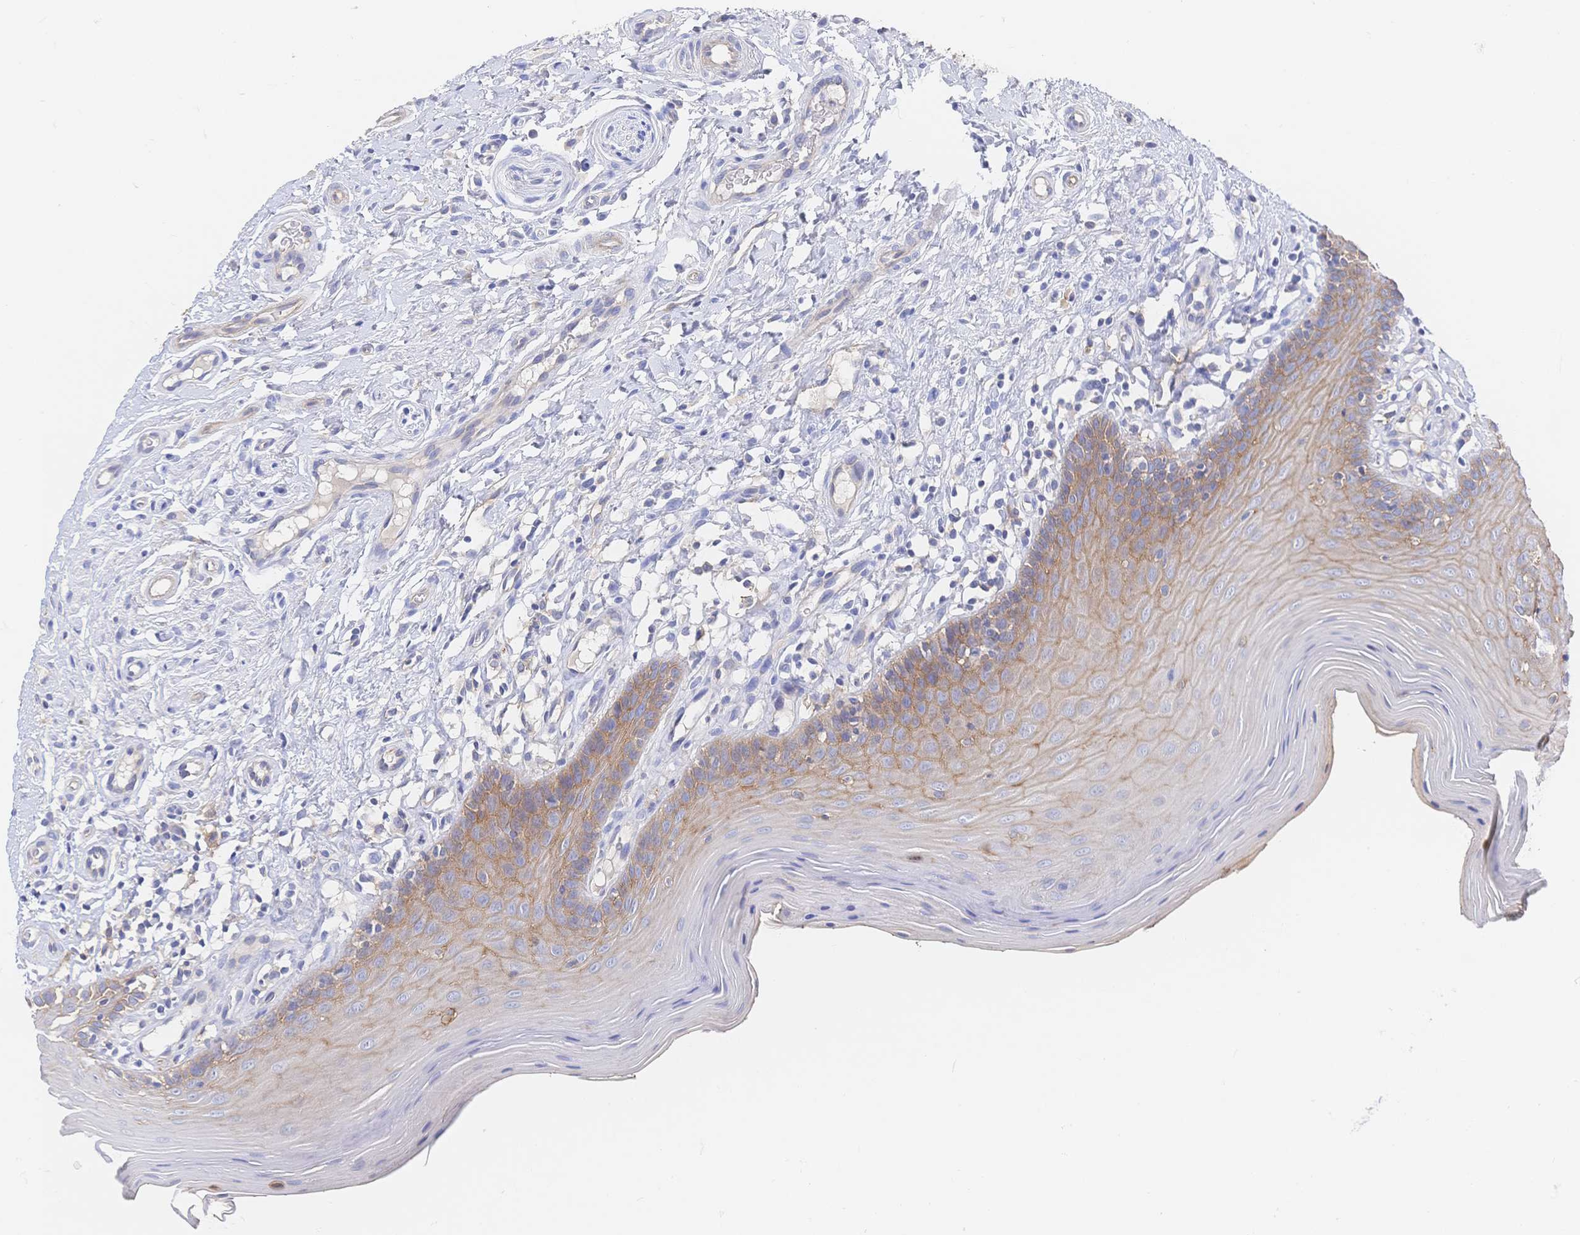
{"staining": {"intensity": "moderate", "quantity": ">75%", "location": "cytoplasmic/membranous"}, "tissue": "oral mucosa", "cell_type": "Squamous epithelial cells", "image_type": "normal", "snomed": [{"axis": "morphology", "description": "Normal tissue, NOS"}, {"axis": "topography", "description": "Oral tissue"}, {"axis": "topography", "description": "Tounge, NOS"}], "caption": "Benign oral mucosa reveals moderate cytoplasmic/membranous staining in approximately >75% of squamous epithelial cells, visualized by immunohistochemistry. (brown staining indicates protein expression, while blue staining denotes nuclei).", "gene": "F11R", "patient": {"sex": "female", "age": 58}}